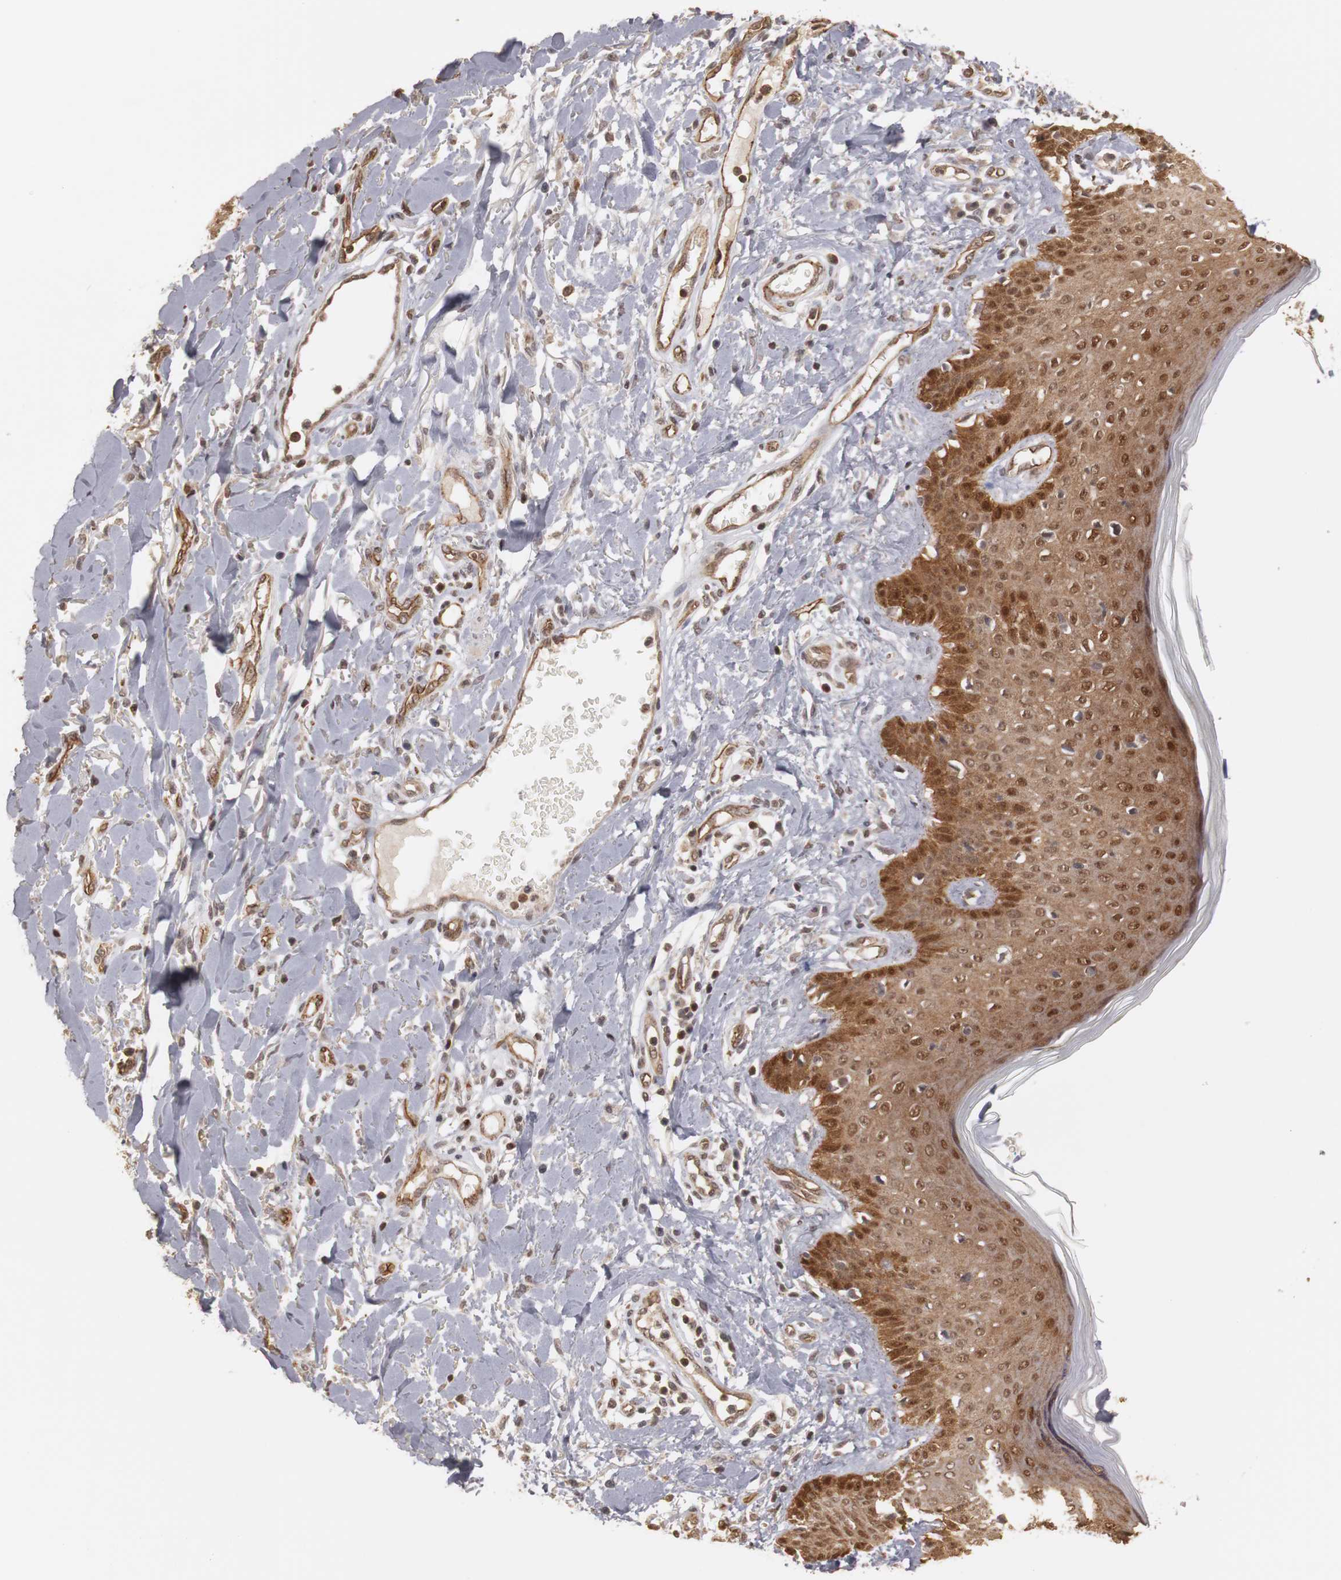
{"staining": {"intensity": "moderate", "quantity": ">75%", "location": "cytoplasmic/membranous,nuclear"}, "tissue": "skin cancer", "cell_type": "Tumor cells", "image_type": "cancer", "snomed": [{"axis": "morphology", "description": "Squamous cell carcinoma, NOS"}, {"axis": "topography", "description": "Skin"}], "caption": "Squamous cell carcinoma (skin) stained for a protein (brown) reveals moderate cytoplasmic/membranous and nuclear positive positivity in approximately >75% of tumor cells.", "gene": "PLEKHA1", "patient": {"sex": "female", "age": 59}}